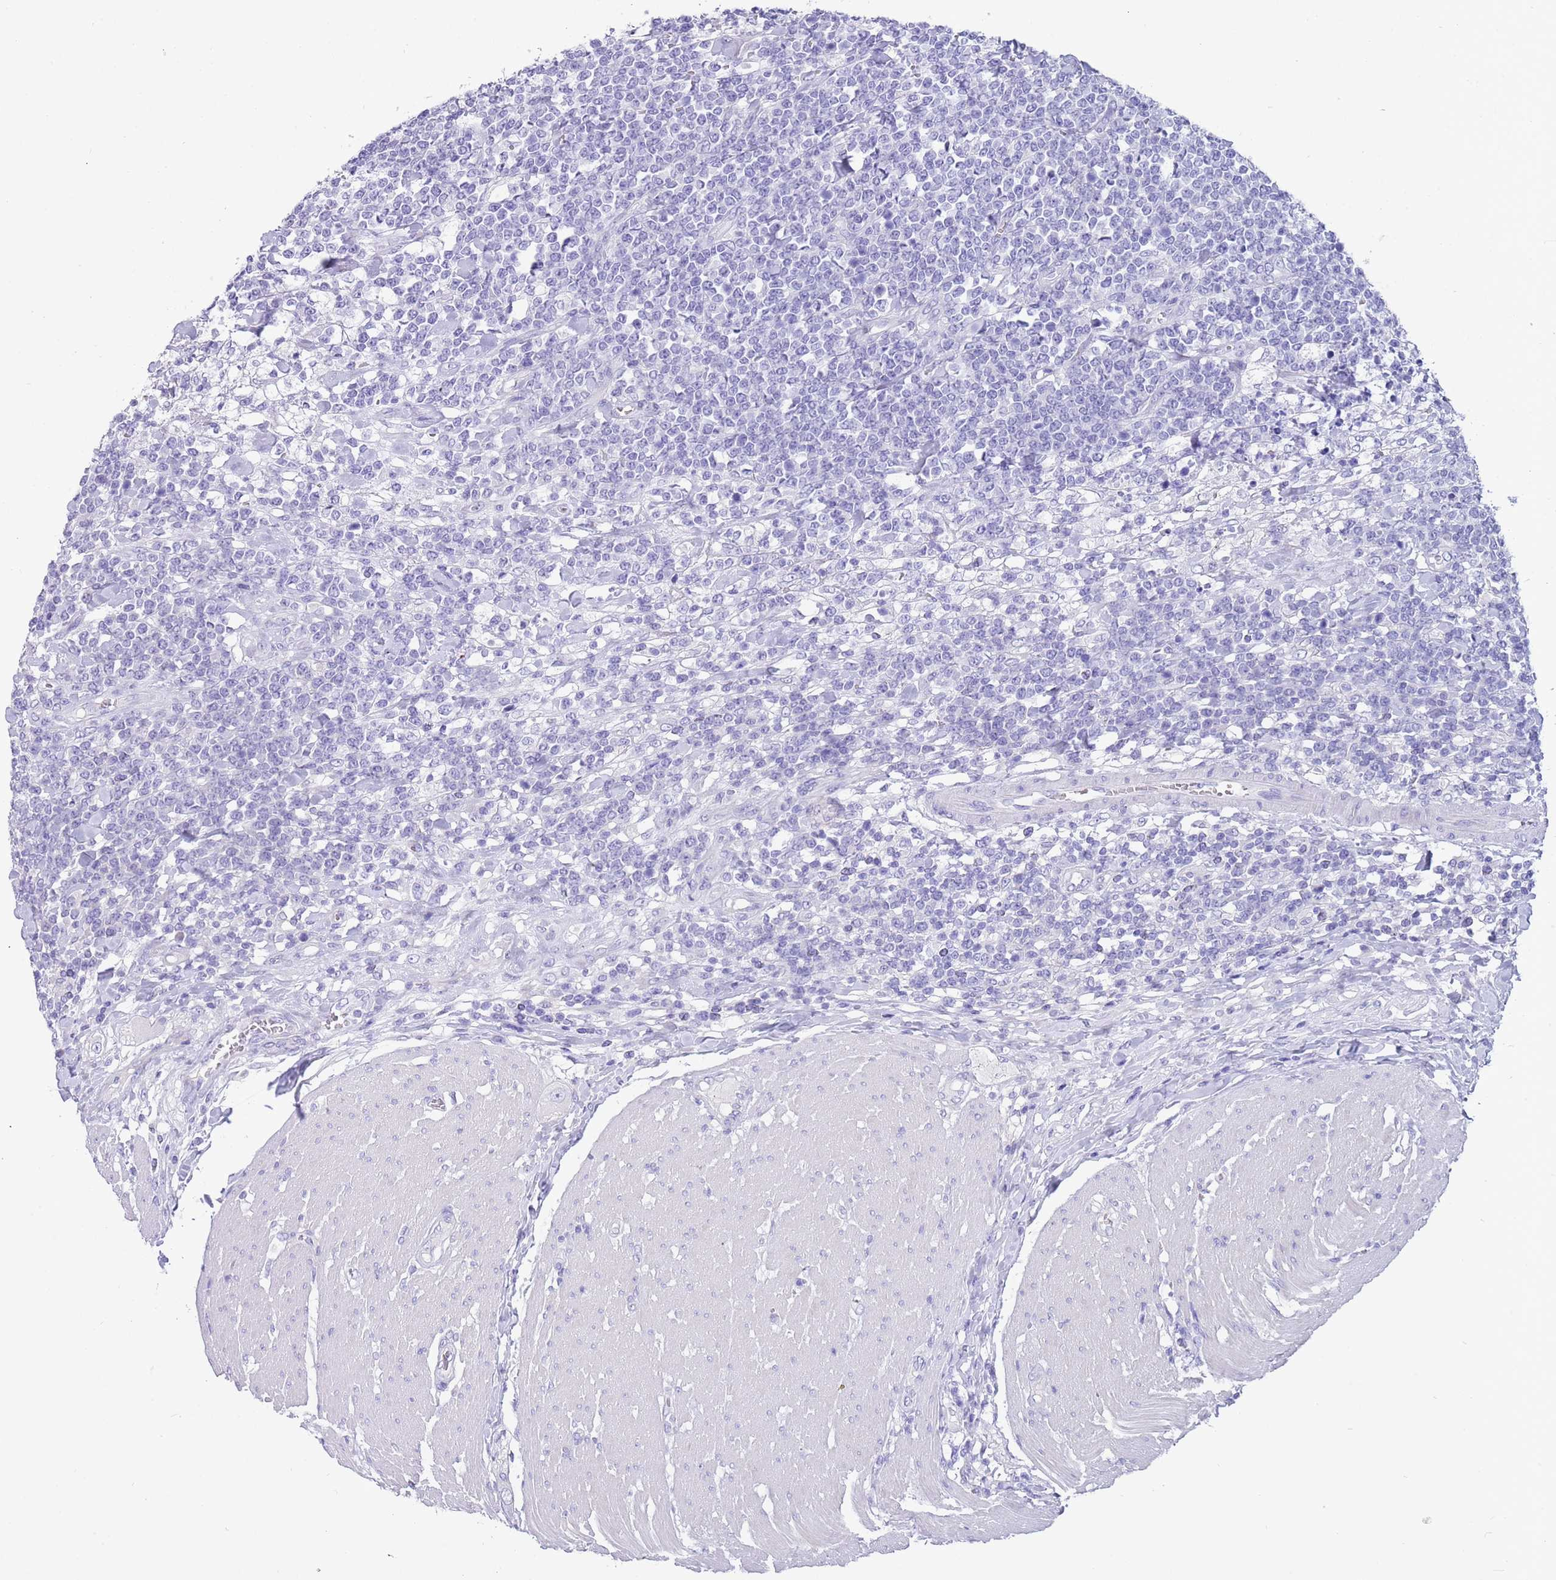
{"staining": {"intensity": "negative", "quantity": "none", "location": "none"}, "tissue": "lymphoma", "cell_type": "Tumor cells", "image_type": "cancer", "snomed": [{"axis": "morphology", "description": "Malignant lymphoma, non-Hodgkin's type, High grade"}, {"axis": "topography", "description": "Small intestine"}], "caption": "Immunohistochemistry of malignant lymphoma, non-Hodgkin's type (high-grade) exhibits no expression in tumor cells.", "gene": "CABYR", "patient": {"sex": "male", "age": 8}}